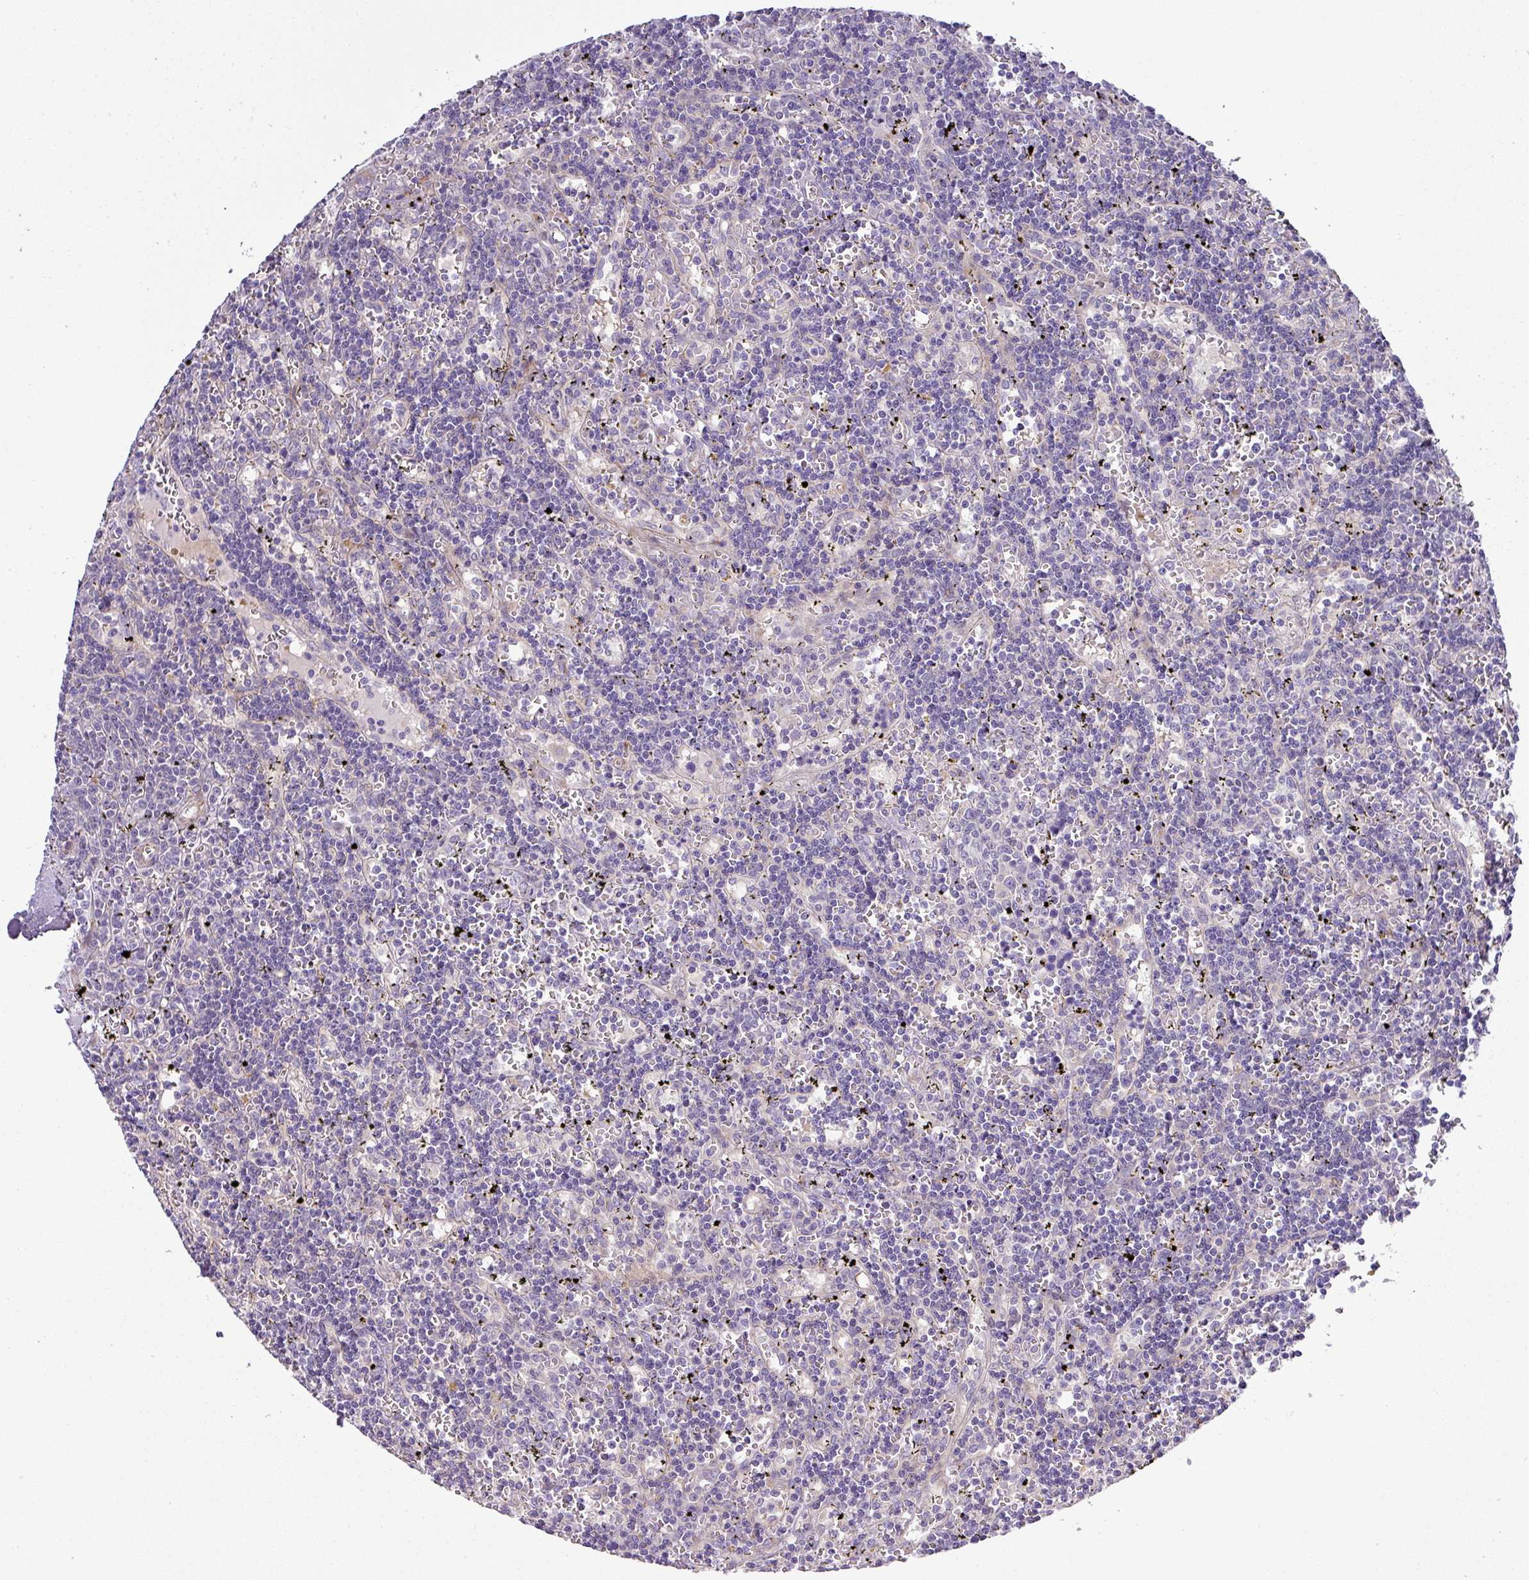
{"staining": {"intensity": "negative", "quantity": "none", "location": "none"}, "tissue": "lymphoma", "cell_type": "Tumor cells", "image_type": "cancer", "snomed": [{"axis": "morphology", "description": "Malignant lymphoma, non-Hodgkin's type, Low grade"}, {"axis": "topography", "description": "Spleen"}], "caption": "Tumor cells are negative for brown protein staining in malignant lymphoma, non-Hodgkin's type (low-grade).", "gene": "ATP6V1F", "patient": {"sex": "male", "age": 60}}